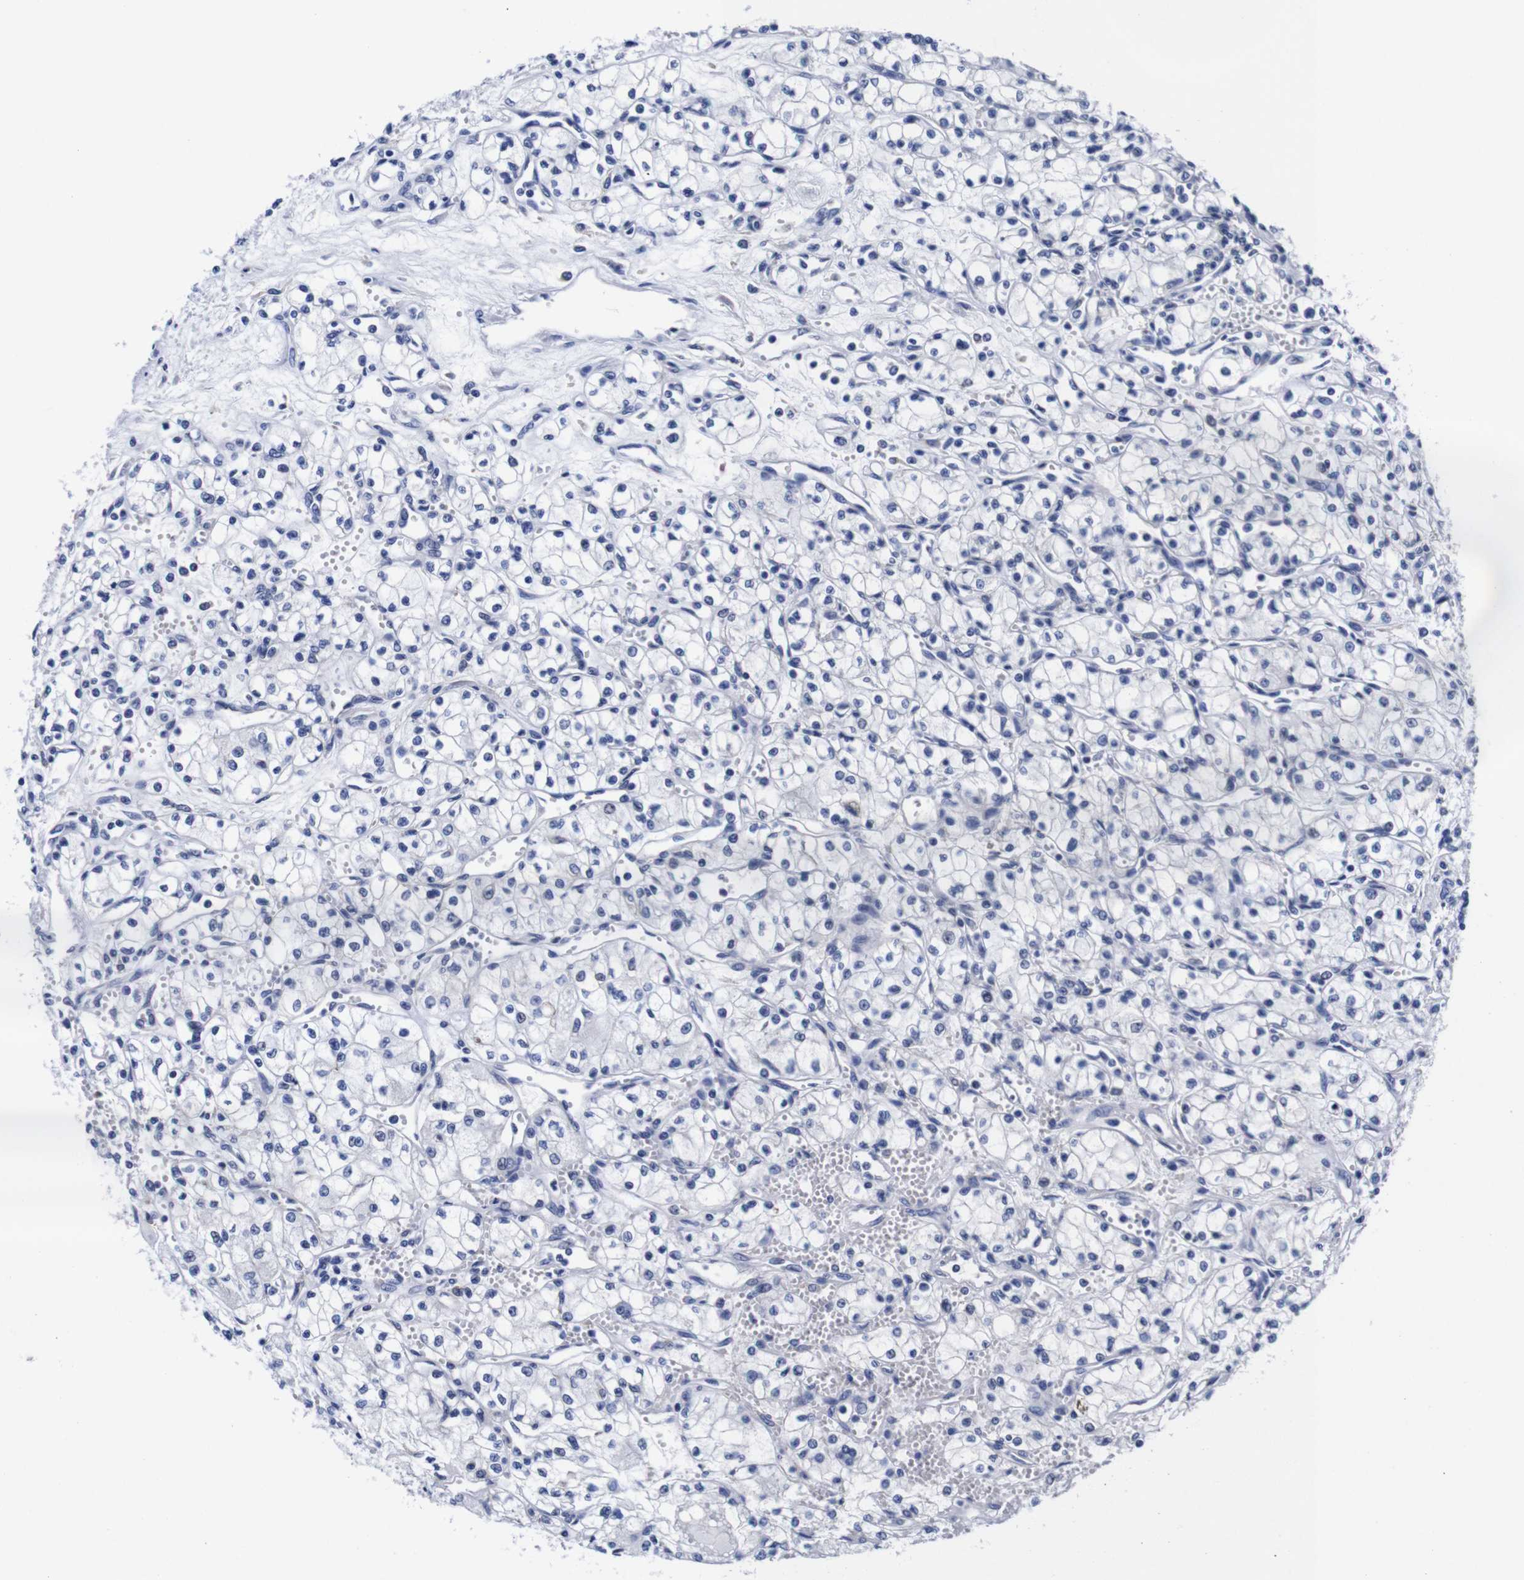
{"staining": {"intensity": "negative", "quantity": "none", "location": "none"}, "tissue": "renal cancer", "cell_type": "Tumor cells", "image_type": "cancer", "snomed": [{"axis": "morphology", "description": "Normal tissue, NOS"}, {"axis": "morphology", "description": "Adenocarcinoma, NOS"}, {"axis": "topography", "description": "Kidney"}], "caption": "Renal adenocarcinoma was stained to show a protein in brown. There is no significant expression in tumor cells.", "gene": "CLEC4G", "patient": {"sex": "male", "age": 59}}